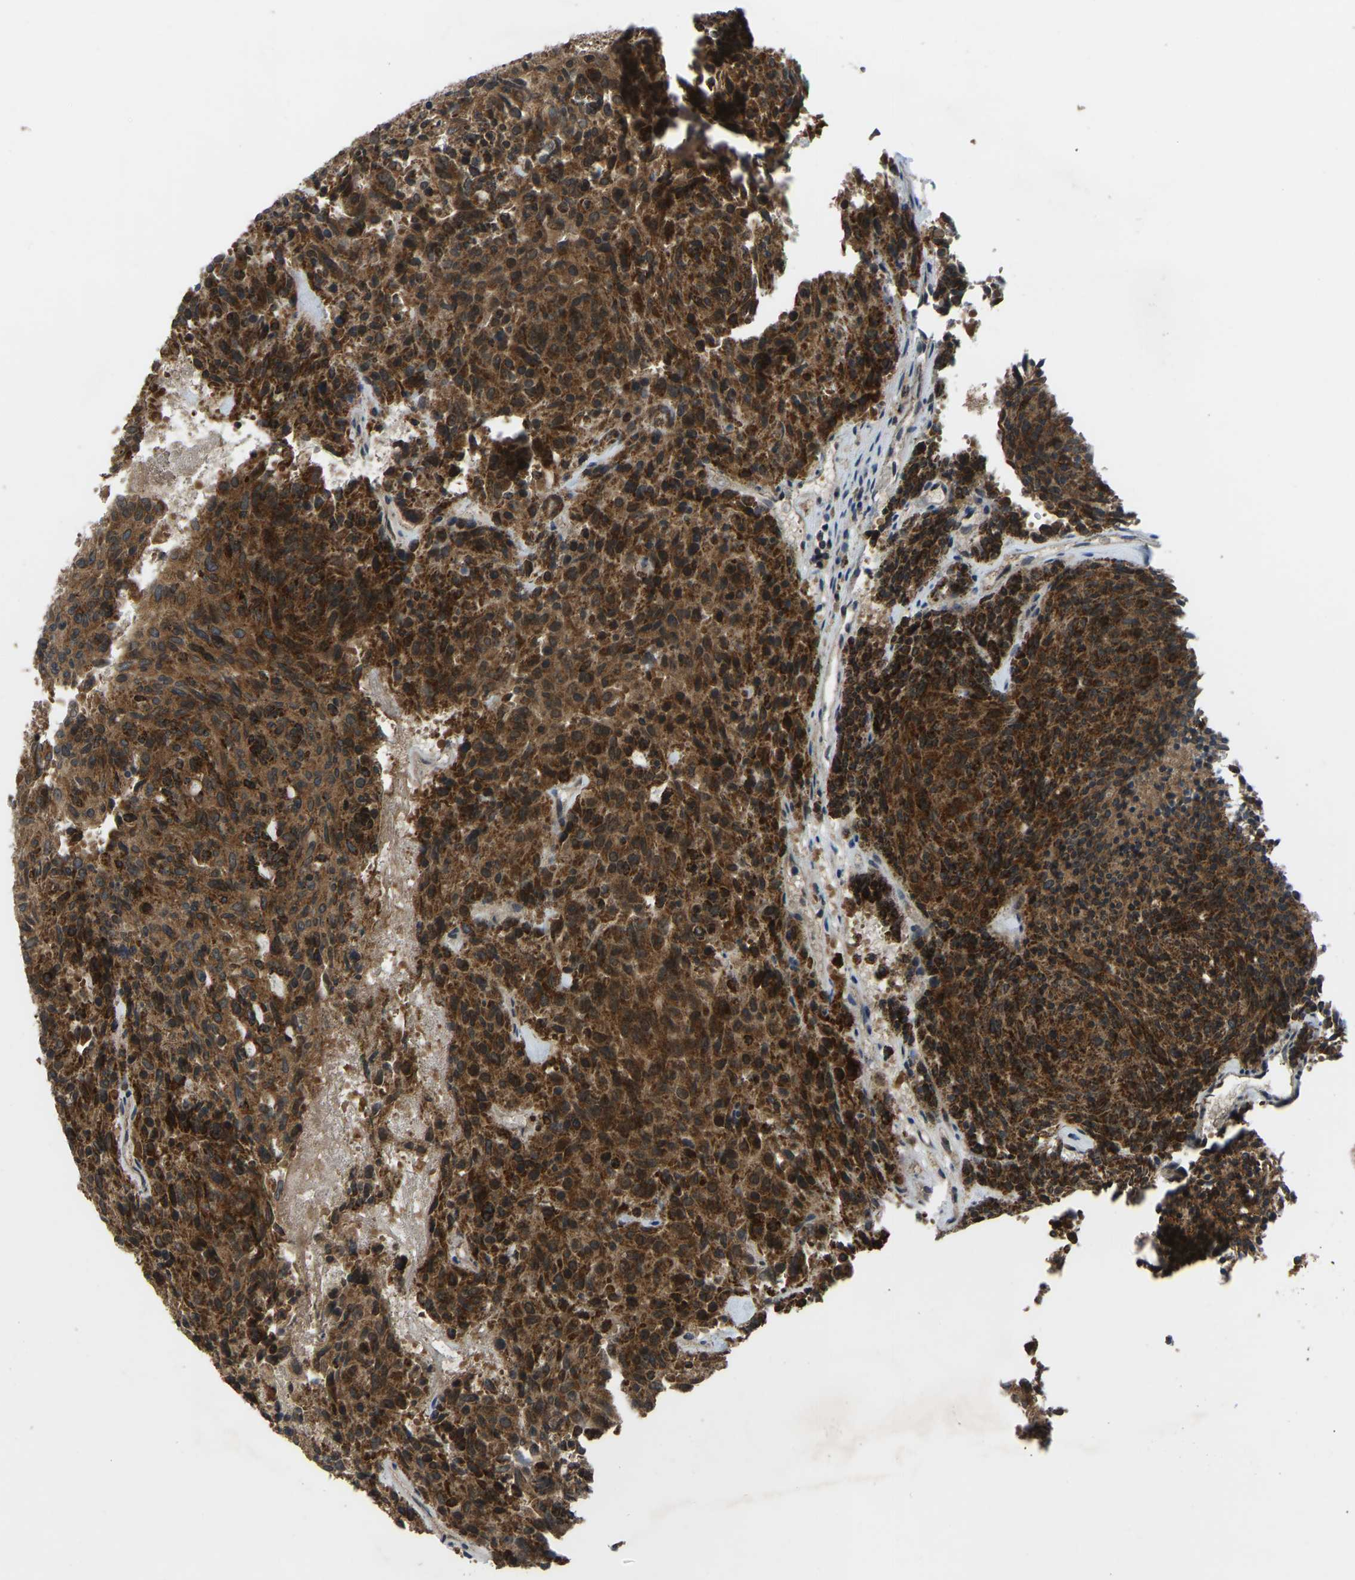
{"staining": {"intensity": "strong", "quantity": ">75%", "location": "cytoplasmic/membranous"}, "tissue": "carcinoid", "cell_type": "Tumor cells", "image_type": "cancer", "snomed": [{"axis": "morphology", "description": "Carcinoid, malignant, NOS"}, {"axis": "topography", "description": "Pancreas"}], "caption": "Carcinoid (malignant) was stained to show a protein in brown. There is high levels of strong cytoplasmic/membranous expression in about >75% of tumor cells.", "gene": "ZNF71", "patient": {"sex": "female", "age": 54}}